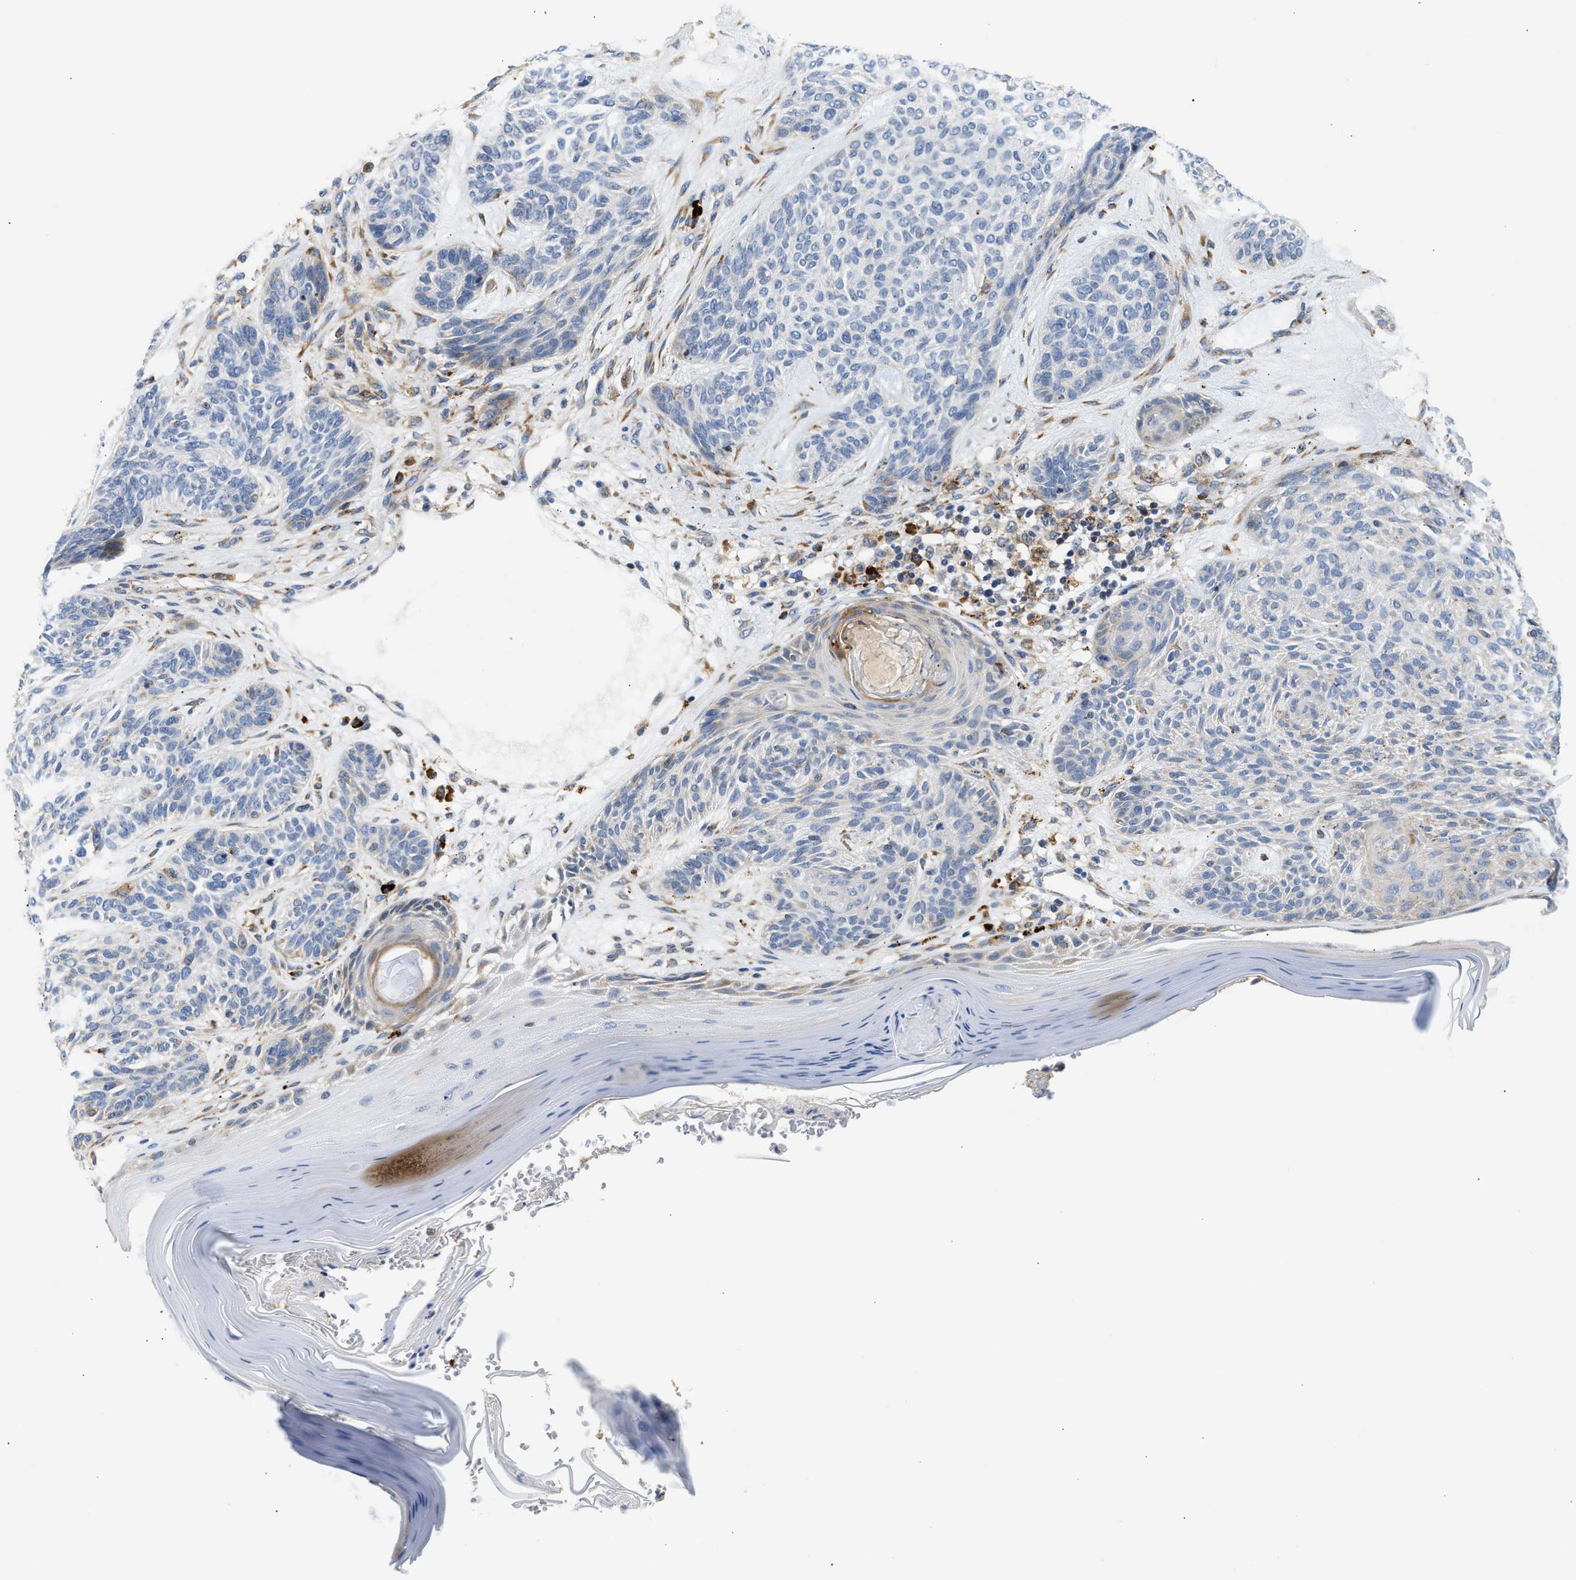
{"staining": {"intensity": "negative", "quantity": "none", "location": "none"}, "tissue": "skin cancer", "cell_type": "Tumor cells", "image_type": "cancer", "snomed": [{"axis": "morphology", "description": "Basal cell carcinoma"}, {"axis": "topography", "description": "Skin"}], "caption": "Immunohistochemistry photomicrograph of neoplastic tissue: human skin basal cell carcinoma stained with DAB (3,3'-diaminobenzidine) reveals no significant protein expression in tumor cells. Nuclei are stained in blue.", "gene": "AMZ1", "patient": {"sex": "male", "age": 55}}